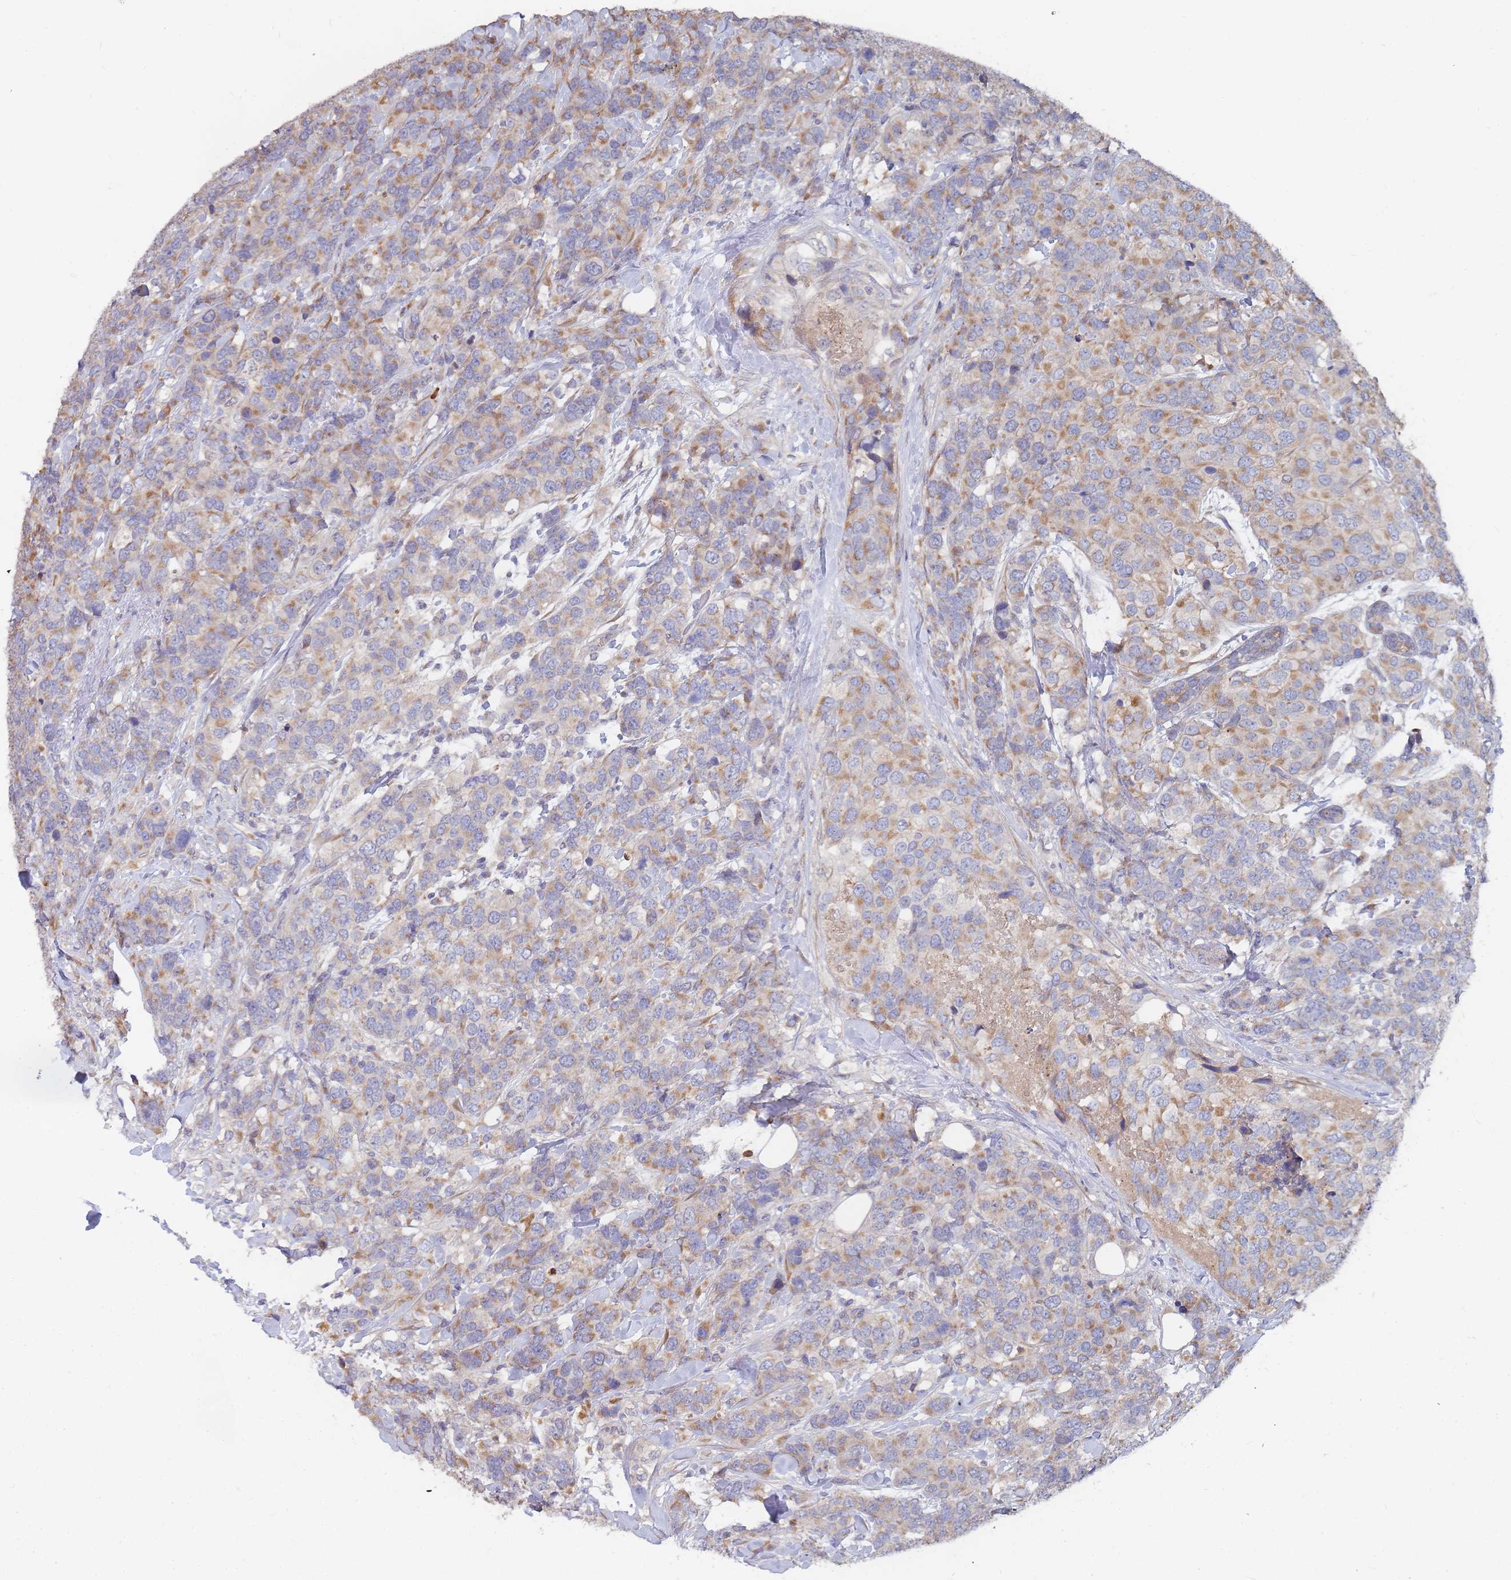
{"staining": {"intensity": "moderate", "quantity": "25%-75%", "location": "cytoplasmic/membranous"}, "tissue": "breast cancer", "cell_type": "Tumor cells", "image_type": "cancer", "snomed": [{"axis": "morphology", "description": "Lobular carcinoma"}, {"axis": "topography", "description": "Breast"}], "caption": "Moderate cytoplasmic/membranous staining for a protein is present in about 25%-75% of tumor cells of breast cancer (lobular carcinoma) using IHC.", "gene": "SLC35F5", "patient": {"sex": "female", "age": 59}}